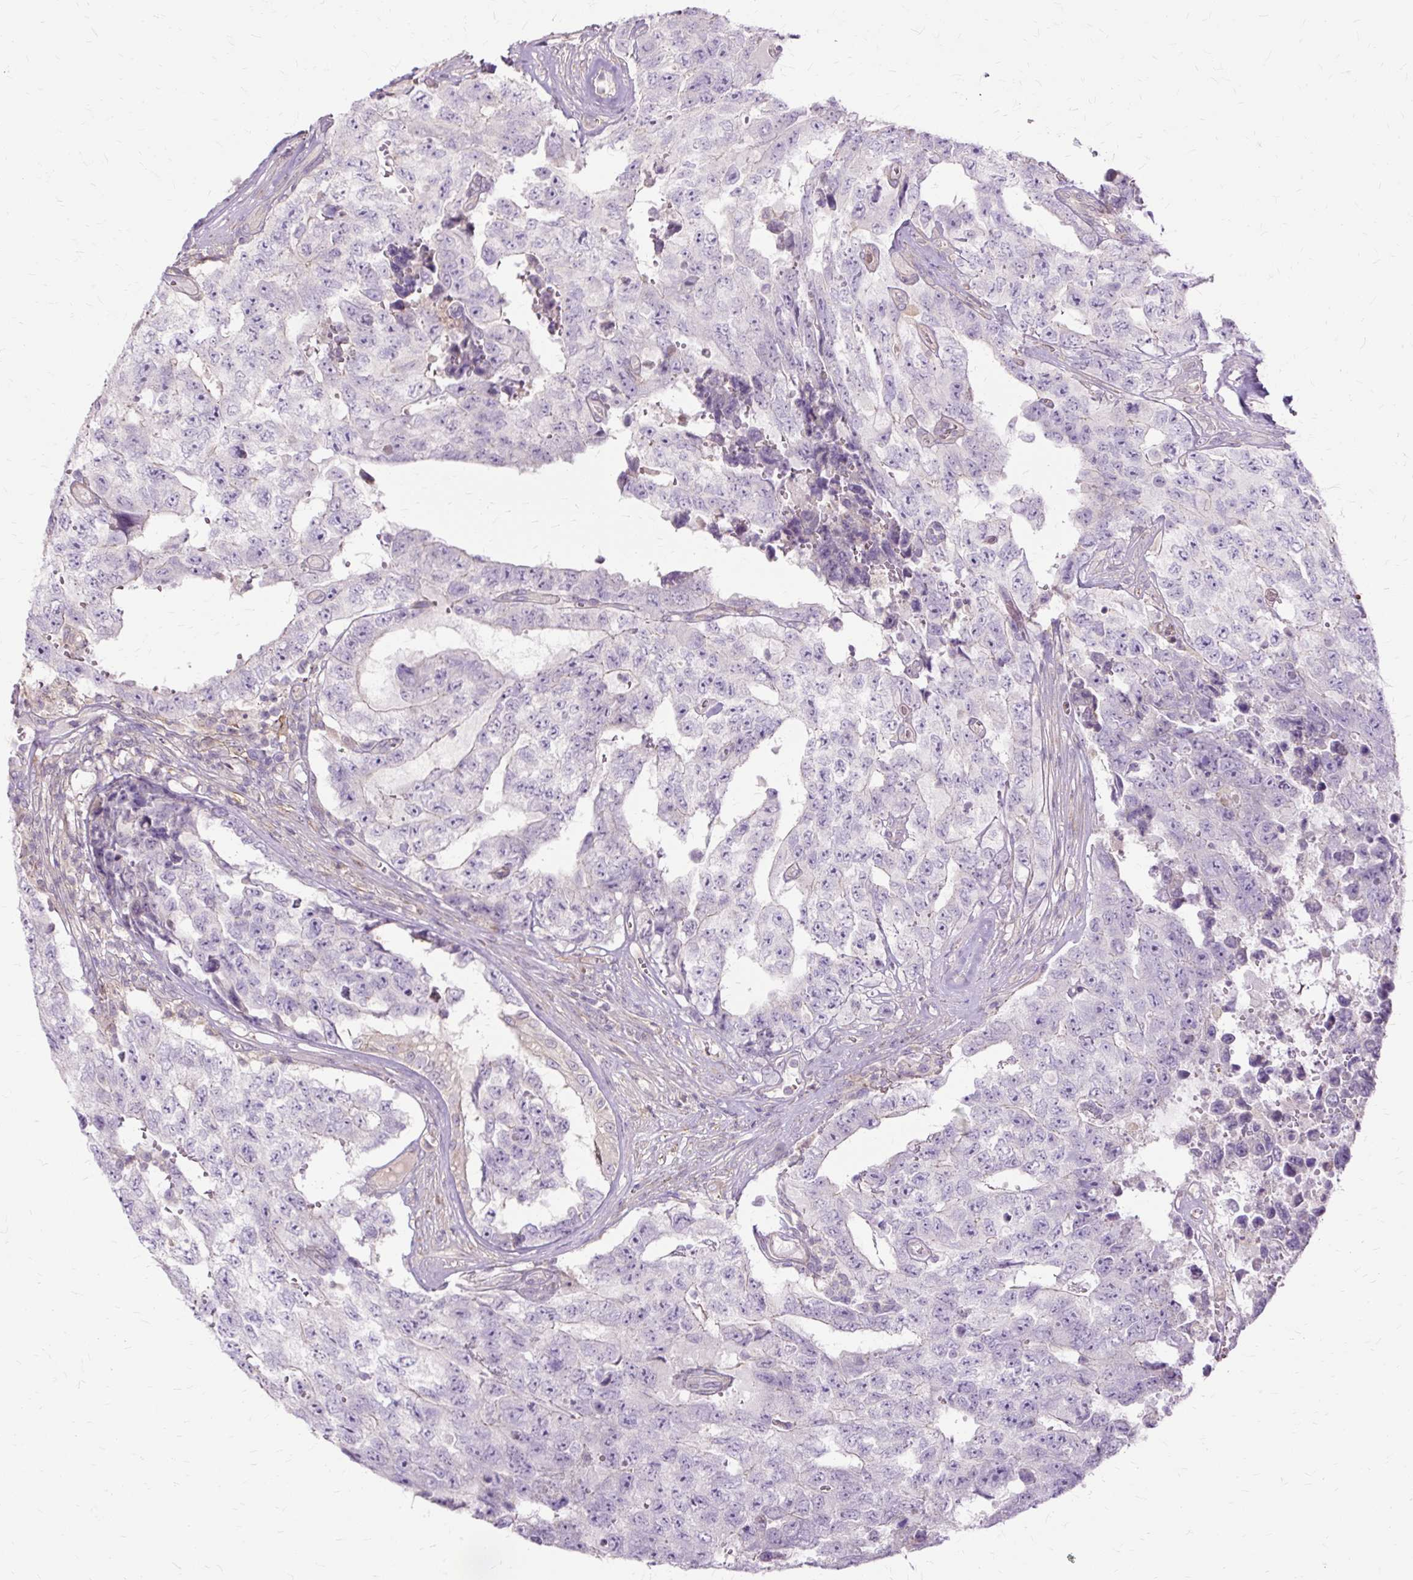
{"staining": {"intensity": "negative", "quantity": "none", "location": "none"}, "tissue": "testis cancer", "cell_type": "Tumor cells", "image_type": "cancer", "snomed": [{"axis": "morphology", "description": "Normal tissue, NOS"}, {"axis": "morphology", "description": "Carcinoma, Embryonal, NOS"}, {"axis": "topography", "description": "Testis"}, {"axis": "topography", "description": "Epididymis"}], "caption": "Embryonal carcinoma (testis) stained for a protein using immunohistochemistry (IHC) demonstrates no expression tumor cells.", "gene": "TSPAN8", "patient": {"sex": "male", "age": 25}}